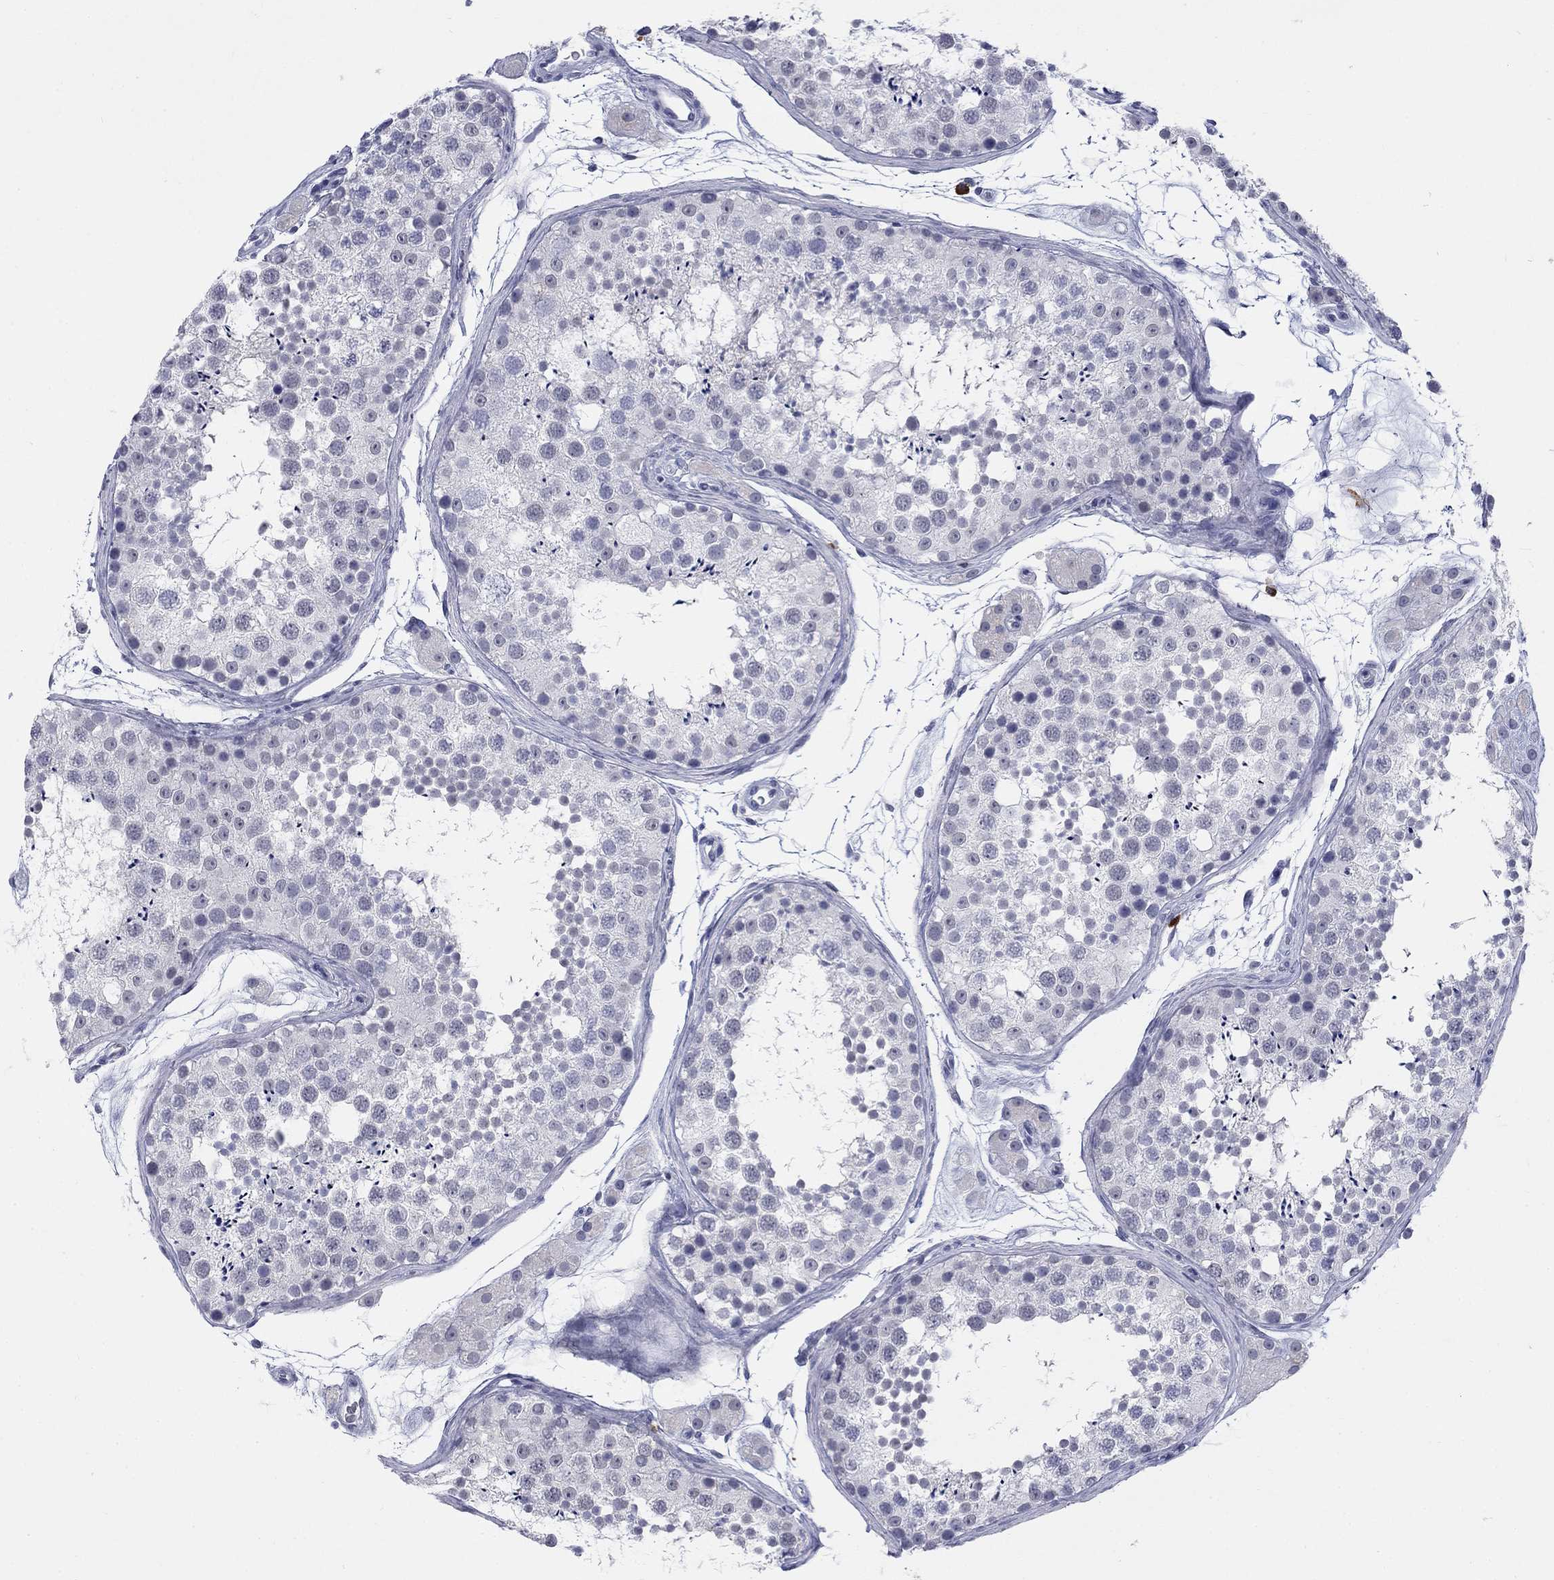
{"staining": {"intensity": "negative", "quantity": "none", "location": "none"}, "tissue": "testis", "cell_type": "Cells in seminiferous ducts", "image_type": "normal", "snomed": [{"axis": "morphology", "description": "Normal tissue, NOS"}, {"axis": "topography", "description": "Testis"}], "caption": "Immunohistochemistry histopathology image of unremarkable testis stained for a protein (brown), which shows no positivity in cells in seminiferous ducts. (DAB (3,3'-diaminobenzidine) immunohistochemistry, high magnification).", "gene": "ECEL1", "patient": {"sex": "male", "age": 41}}